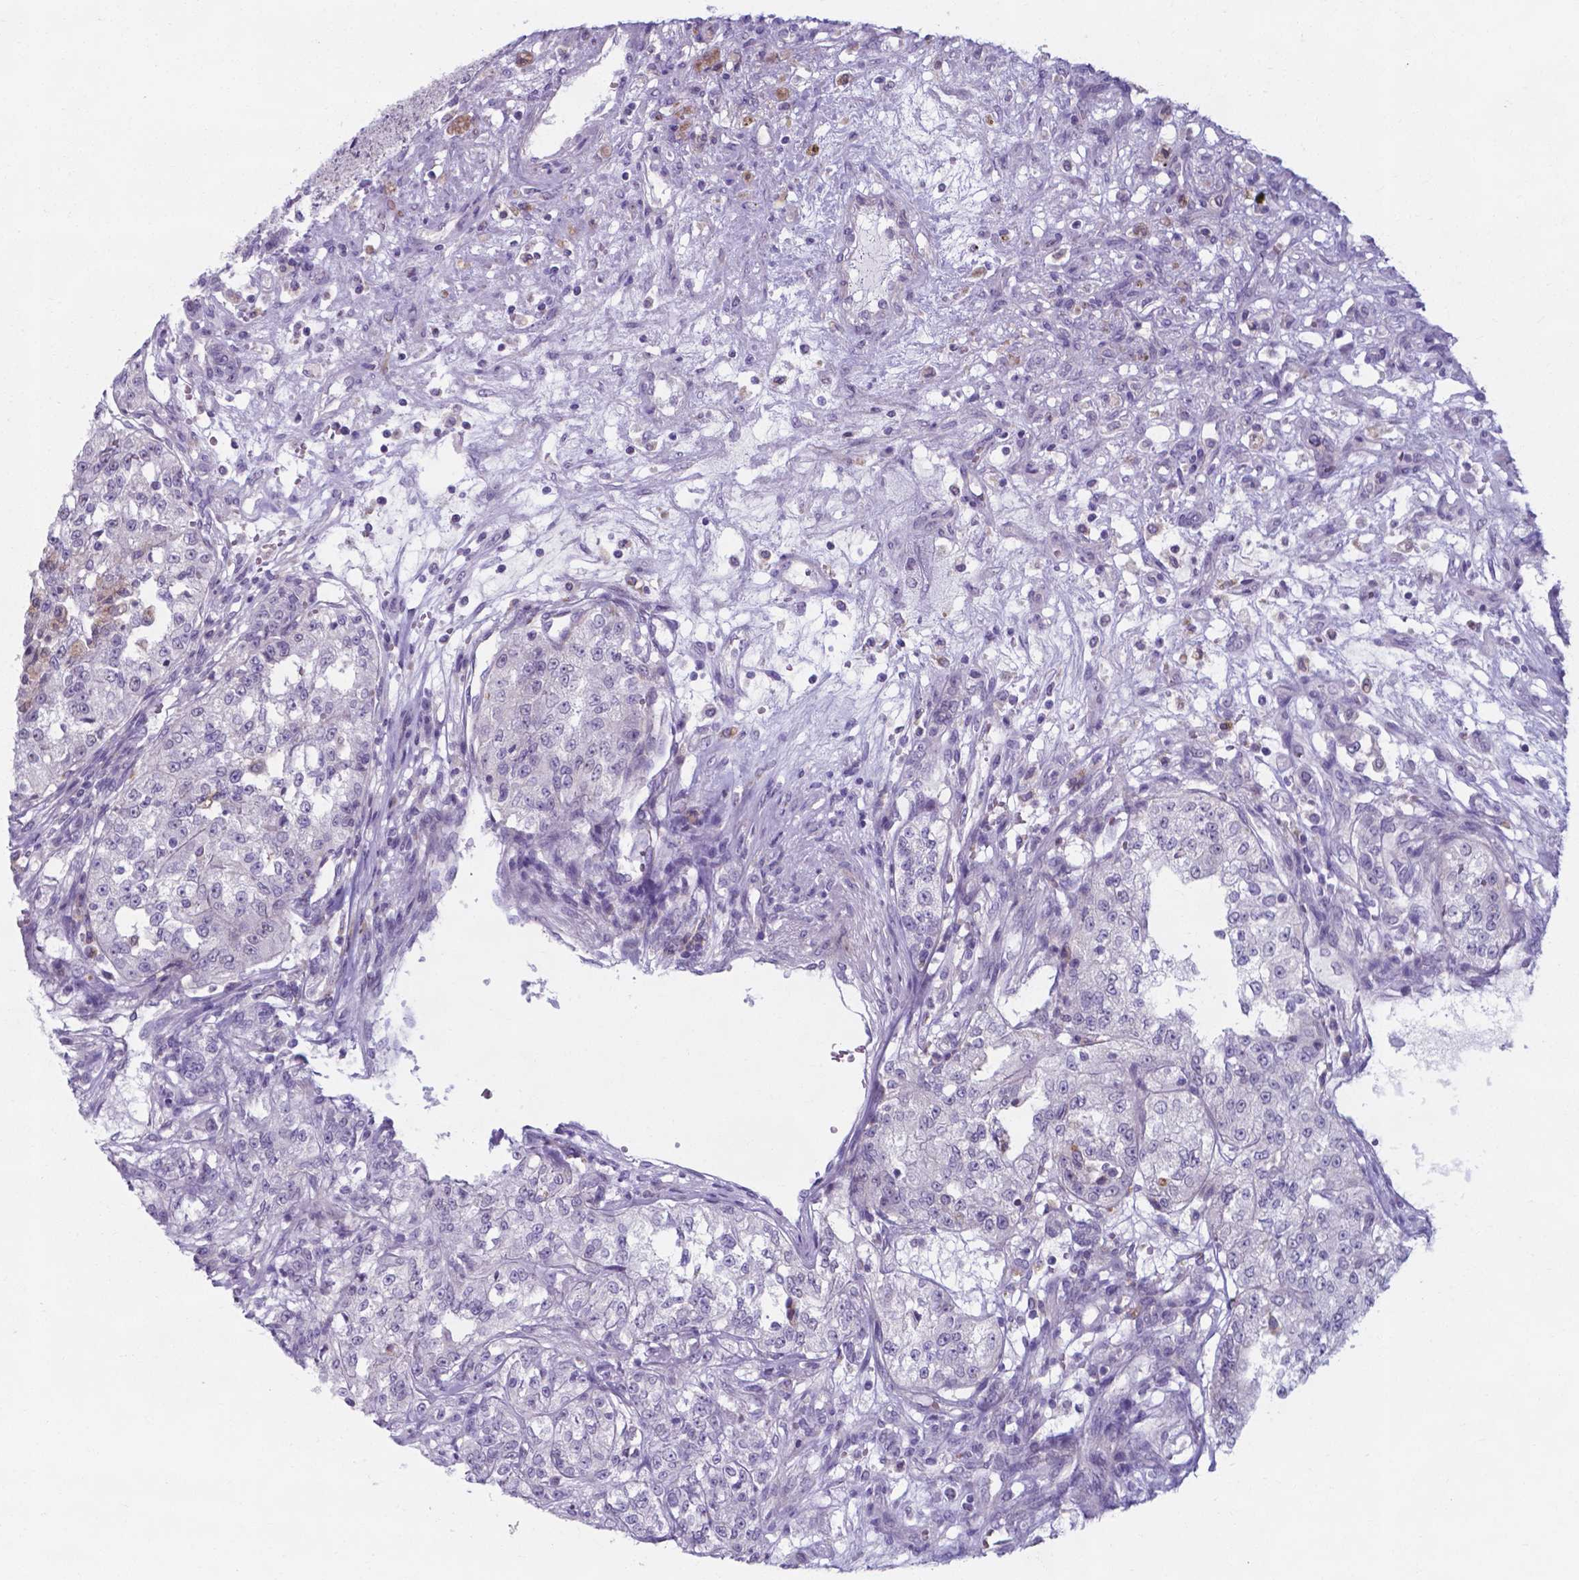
{"staining": {"intensity": "negative", "quantity": "none", "location": "none"}, "tissue": "renal cancer", "cell_type": "Tumor cells", "image_type": "cancer", "snomed": [{"axis": "morphology", "description": "Adenocarcinoma, NOS"}, {"axis": "topography", "description": "Kidney"}], "caption": "Human adenocarcinoma (renal) stained for a protein using IHC shows no positivity in tumor cells.", "gene": "AP5B1", "patient": {"sex": "female", "age": 63}}